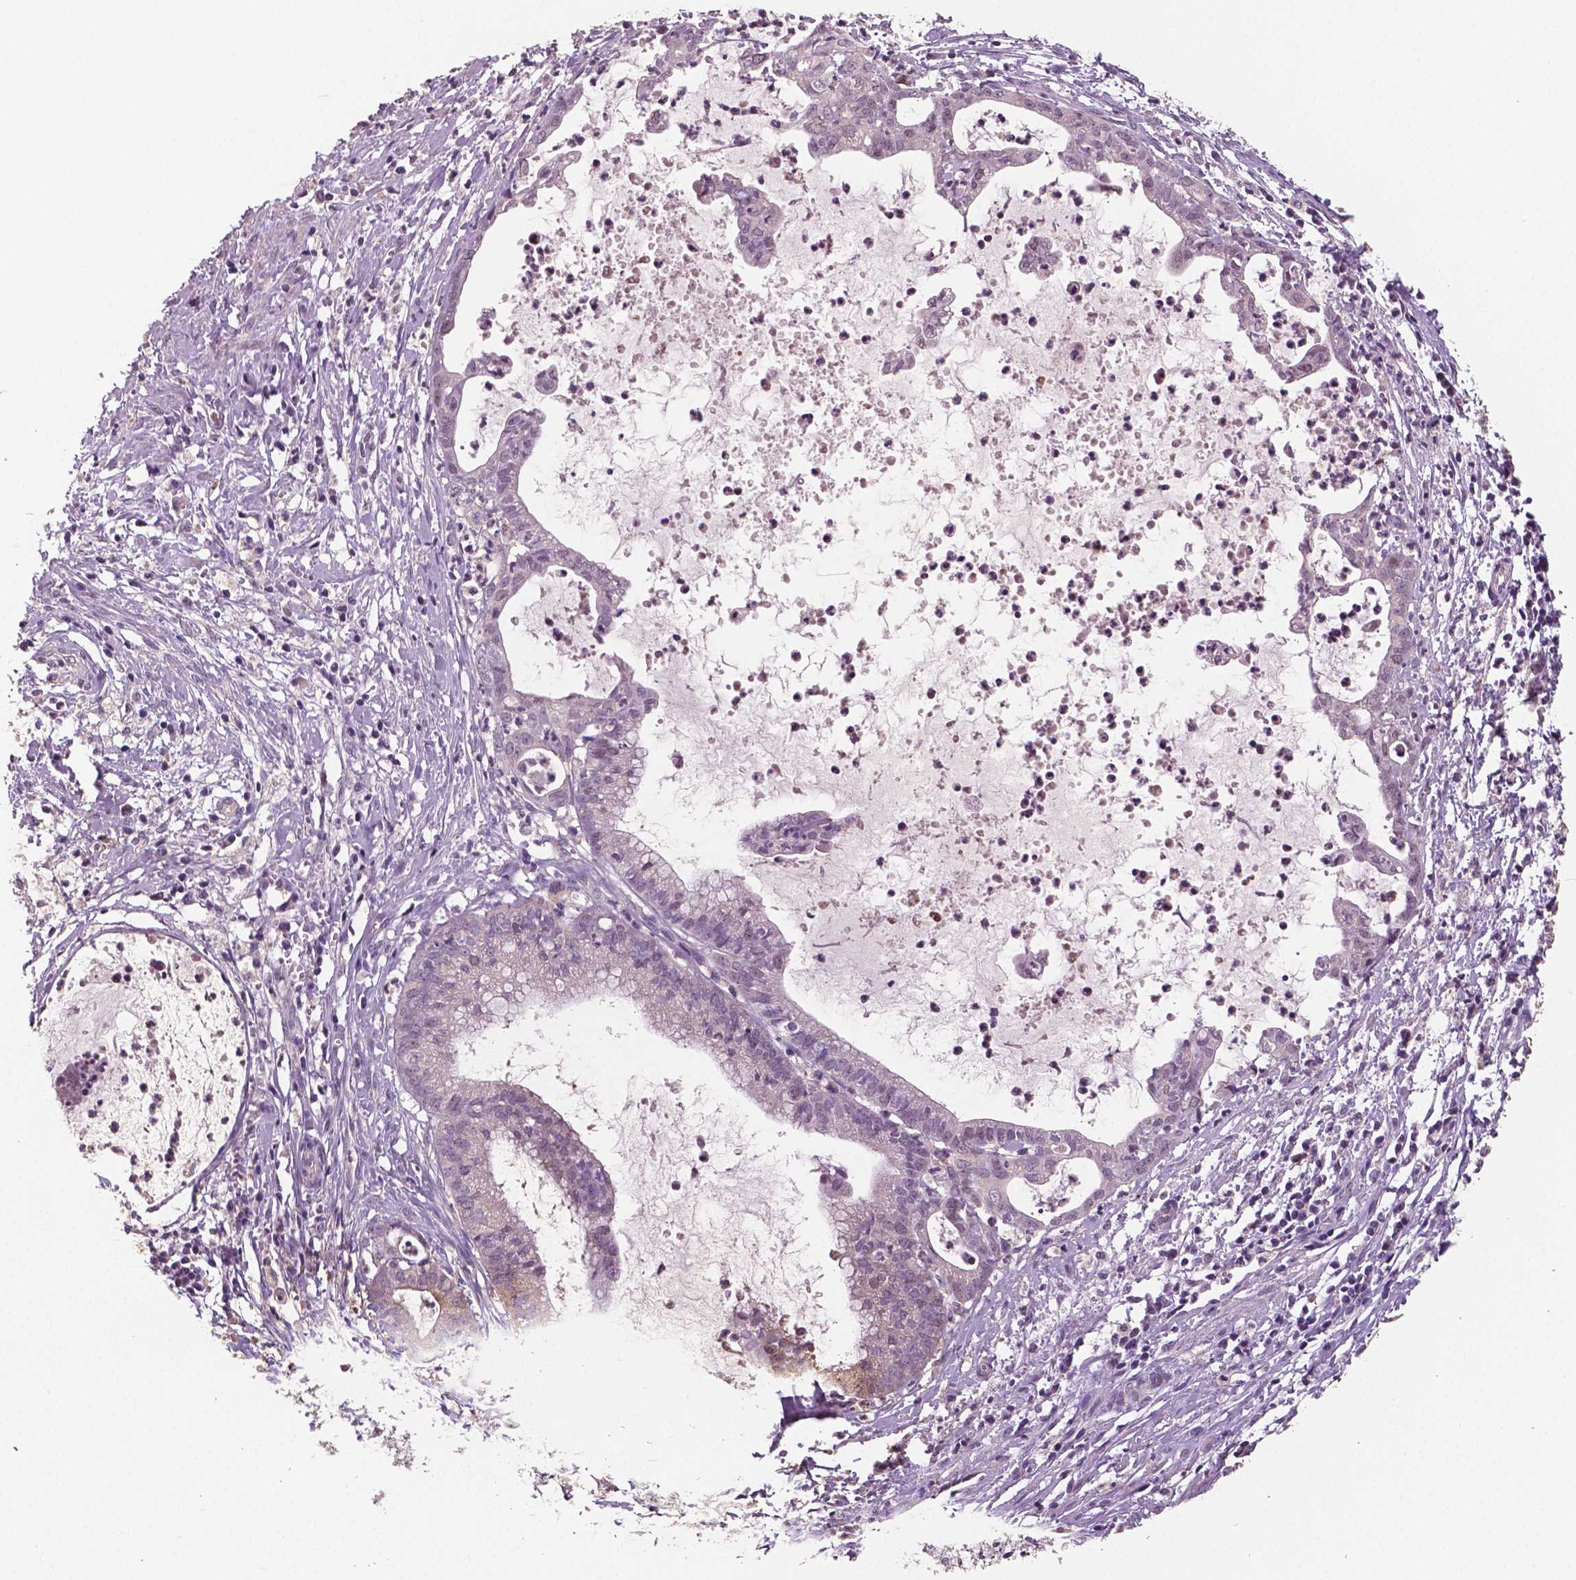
{"staining": {"intensity": "weak", "quantity": "<25%", "location": "nuclear"}, "tissue": "cervical cancer", "cell_type": "Tumor cells", "image_type": "cancer", "snomed": [{"axis": "morphology", "description": "Normal tissue, NOS"}, {"axis": "morphology", "description": "Adenocarcinoma, NOS"}, {"axis": "topography", "description": "Cervix"}], "caption": "High magnification brightfield microscopy of cervical adenocarcinoma stained with DAB (3,3'-diaminobenzidine) (brown) and counterstained with hematoxylin (blue): tumor cells show no significant positivity.", "gene": "MKI67", "patient": {"sex": "female", "age": 38}}